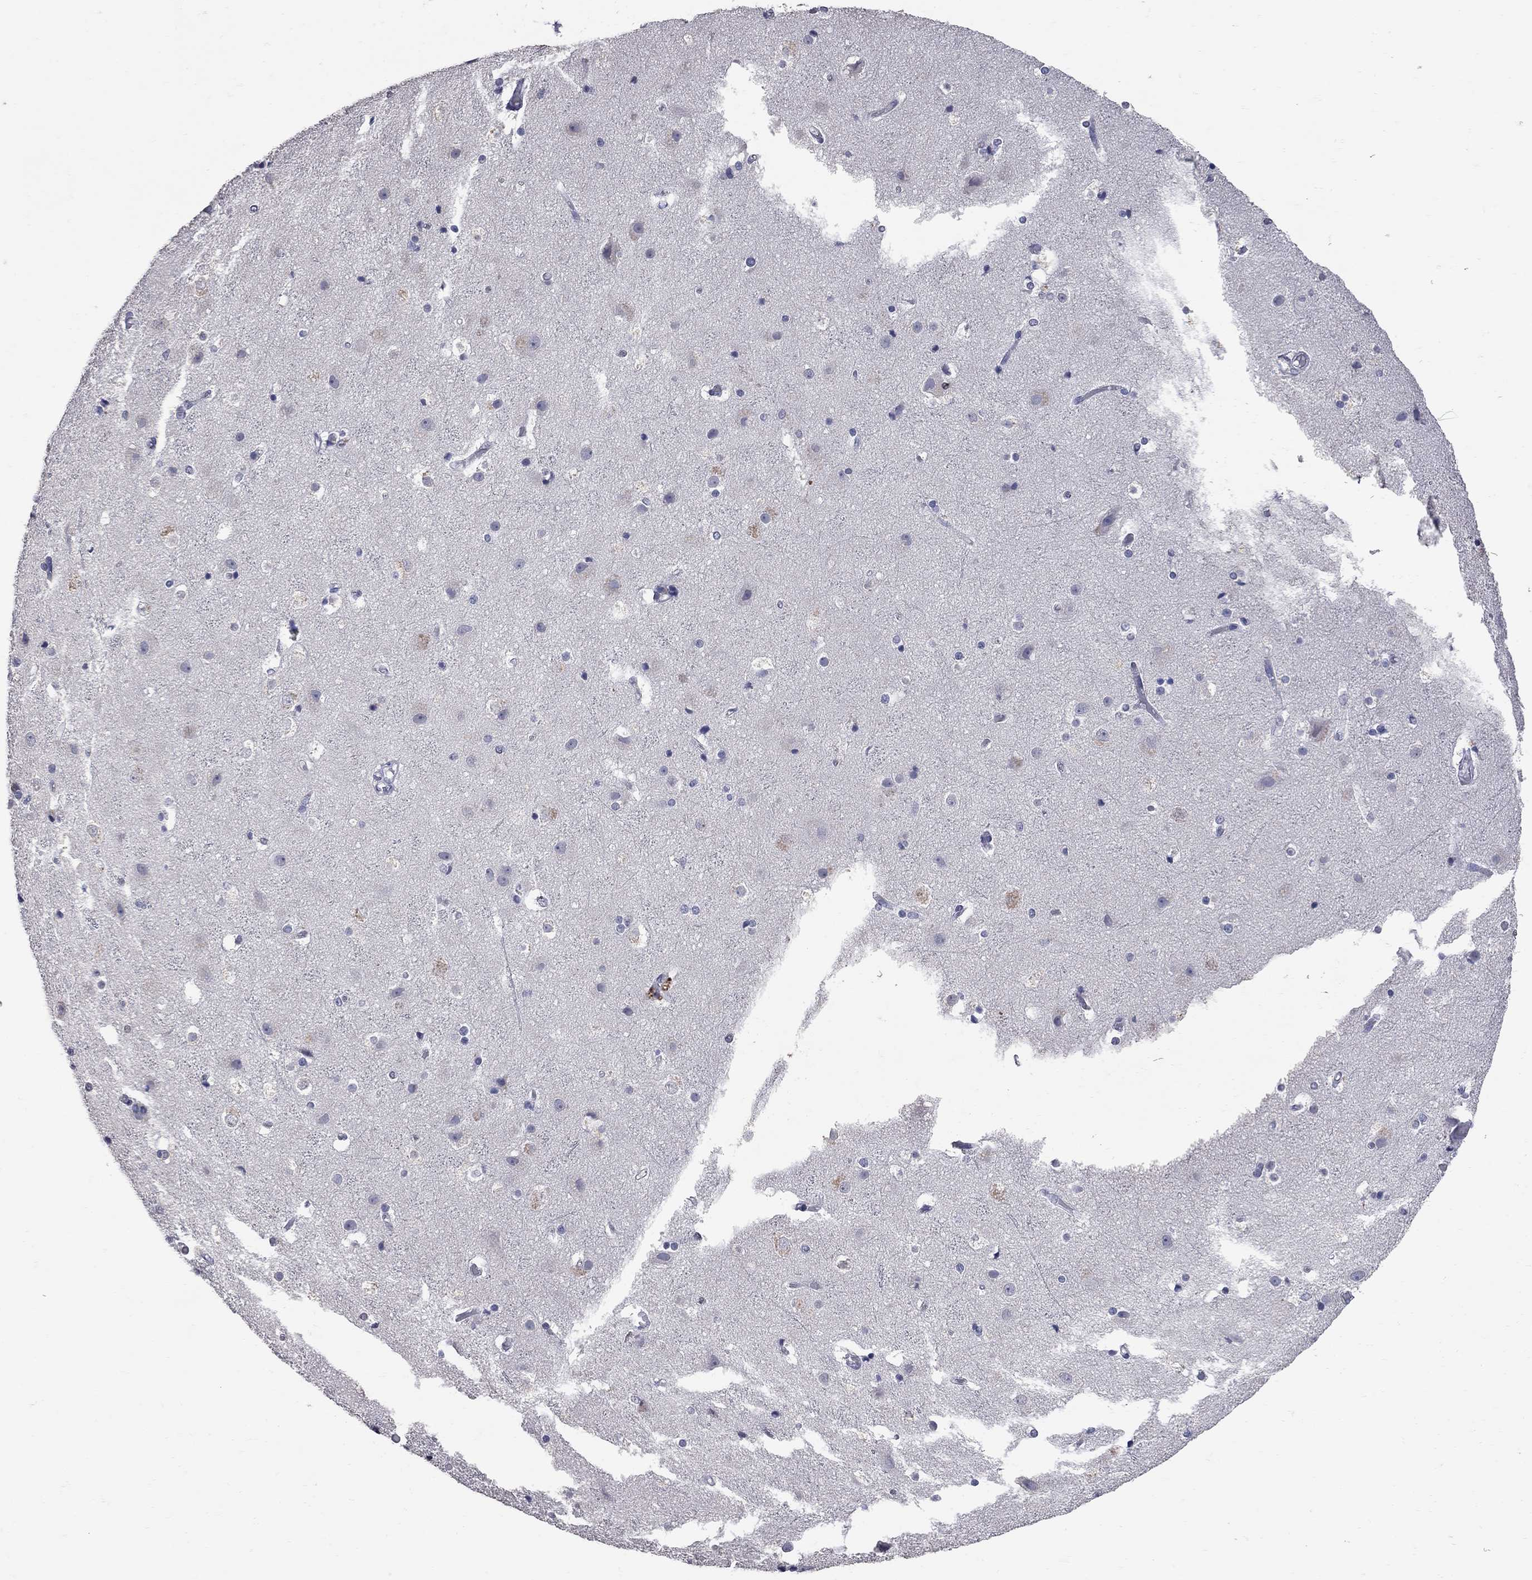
{"staining": {"intensity": "negative", "quantity": "none", "location": "none"}, "tissue": "cerebral cortex", "cell_type": "Endothelial cells", "image_type": "normal", "snomed": [{"axis": "morphology", "description": "Normal tissue, NOS"}, {"axis": "topography", "description": "Cerebral cortex"}], "caption": "This is an immunohistochemistry (IHC) photomicrograph of unremarkable cerebral cortex. There is no expression in endothelial cells.", "gene": "NOS2", "patient": {"sex": "female", "age": 52}}